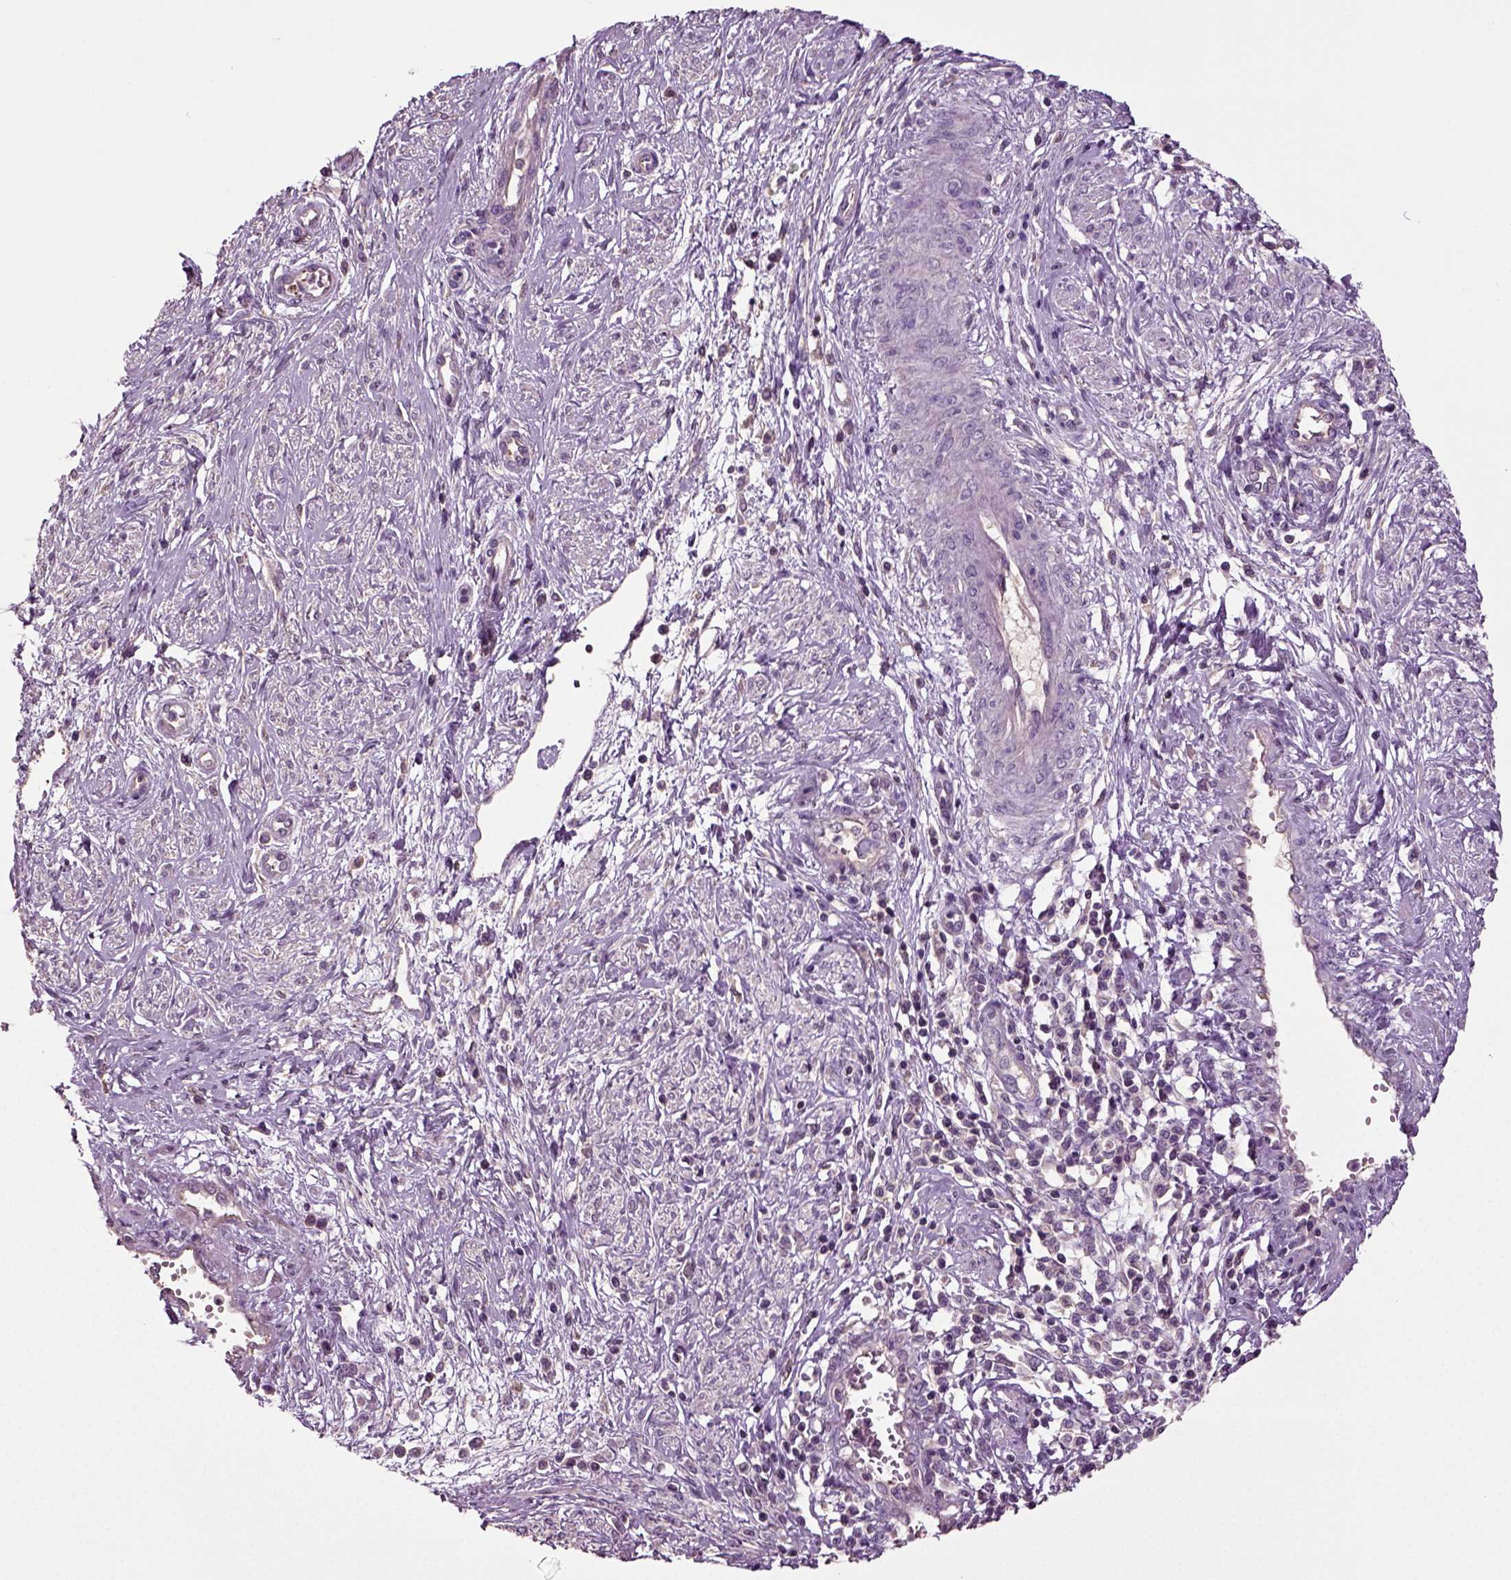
{"staining": {"intensity": "negative", "quantity": "none", "location": "none"}, "tissue": "cervical cancer", "cell_type": "Tumor cells", "image_type": "cancer", "snomed": [{"axis": "morphology", "description": "Squamous cell carcinoma, NOS"}, {"axis": "topography", "description": "Cervix"}], "caption": "Photomicrograph shows no significant protein staining in tumor cells of cervical cancer.", "gene": "DEFB118", "patient": {"sex": "female", "age": 34}}